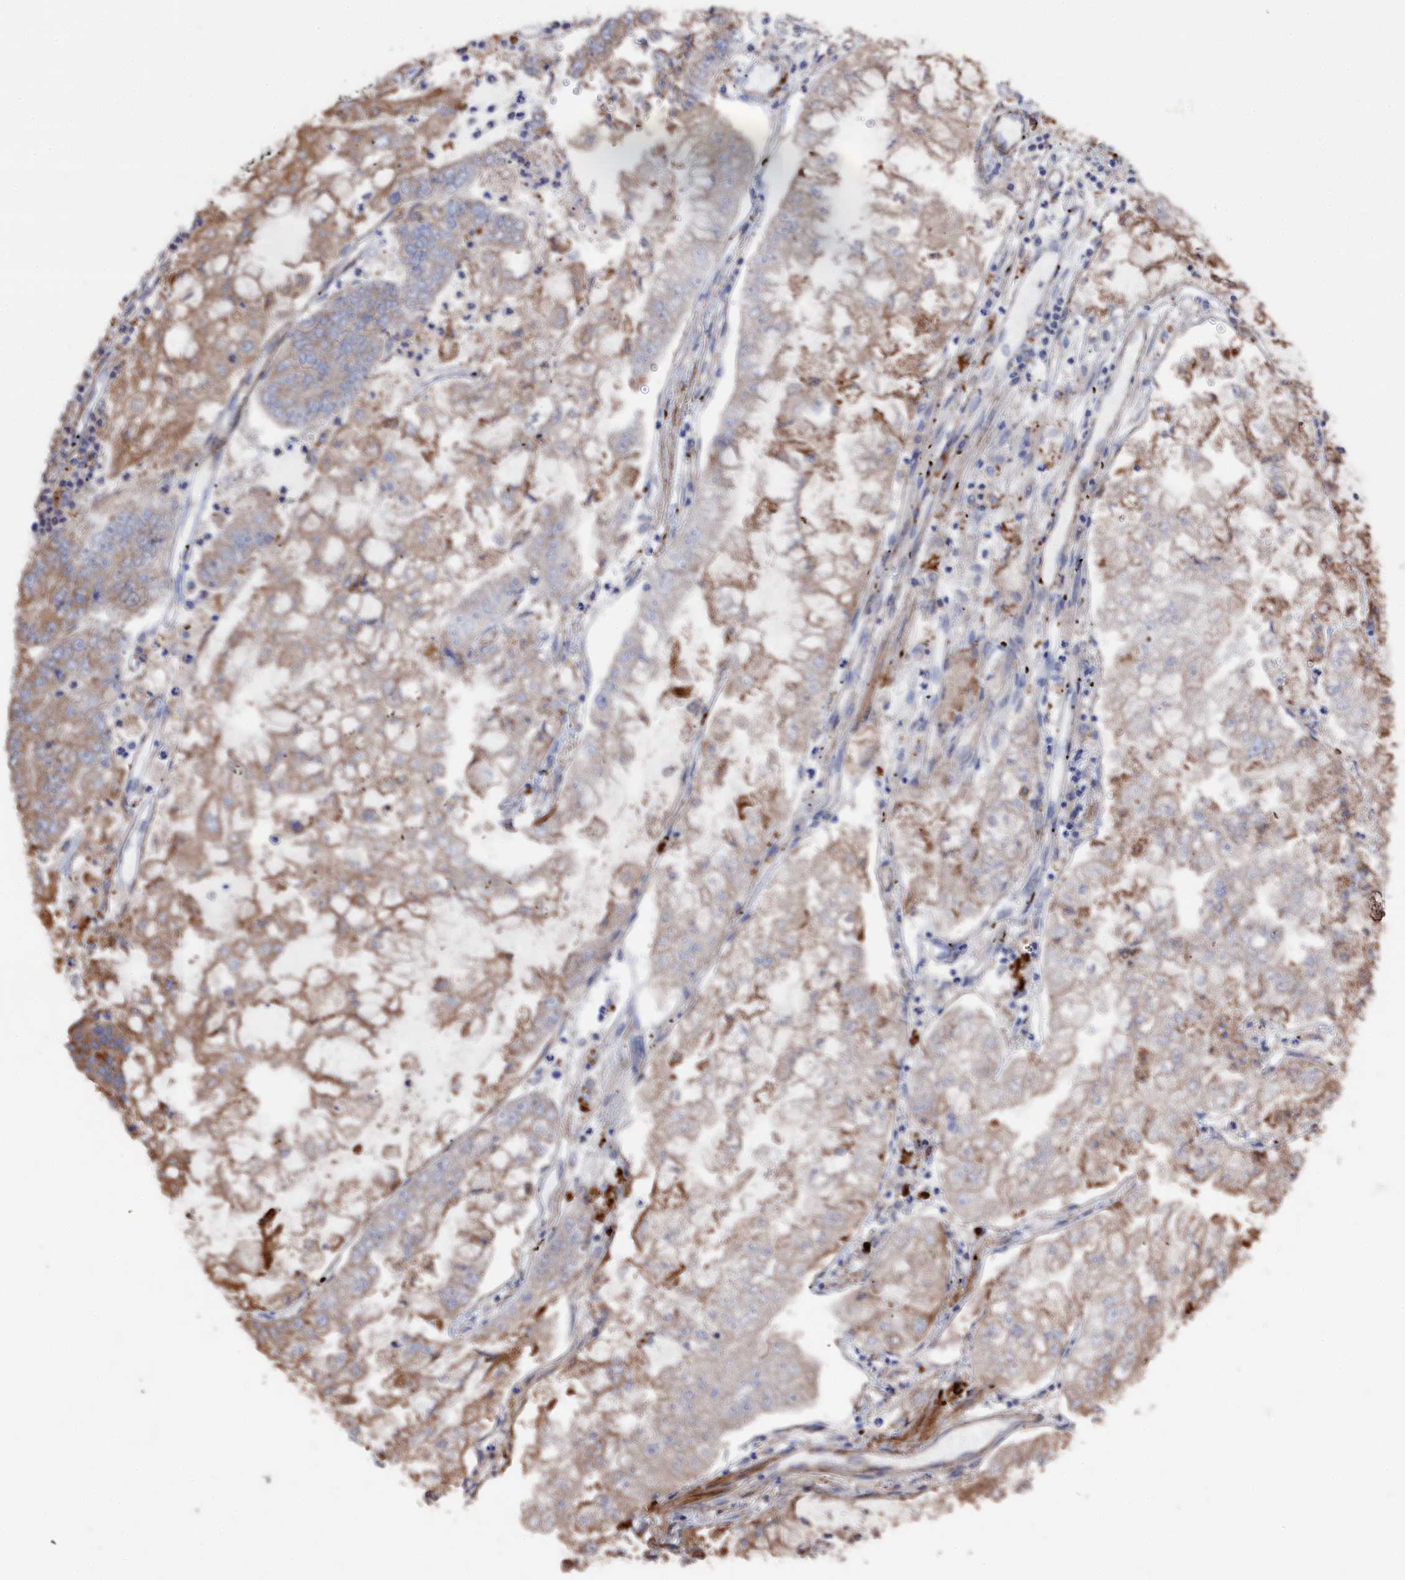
{"staining": {"intensity": "moderate", "quantity": "<25%", "location": "cytoplasmic/membranous"}, "tissue": "stomach cancer", "cell_type": "Tumor cells", "image_type": "cancer", "snomed": [{"axis": "morphology", "description": "Adenocarcinoma, NOS"}, {"axis": "topography", "description": "Stomach"}], "caption": "An image of stomach cancer (adenocarcinoma) stained for a protein exhibits moderate cytoplasmic/membranous brown staining in tumor cells.", "gene": "FILIP1L", "patient": {"sex": "male", "age": 76}}